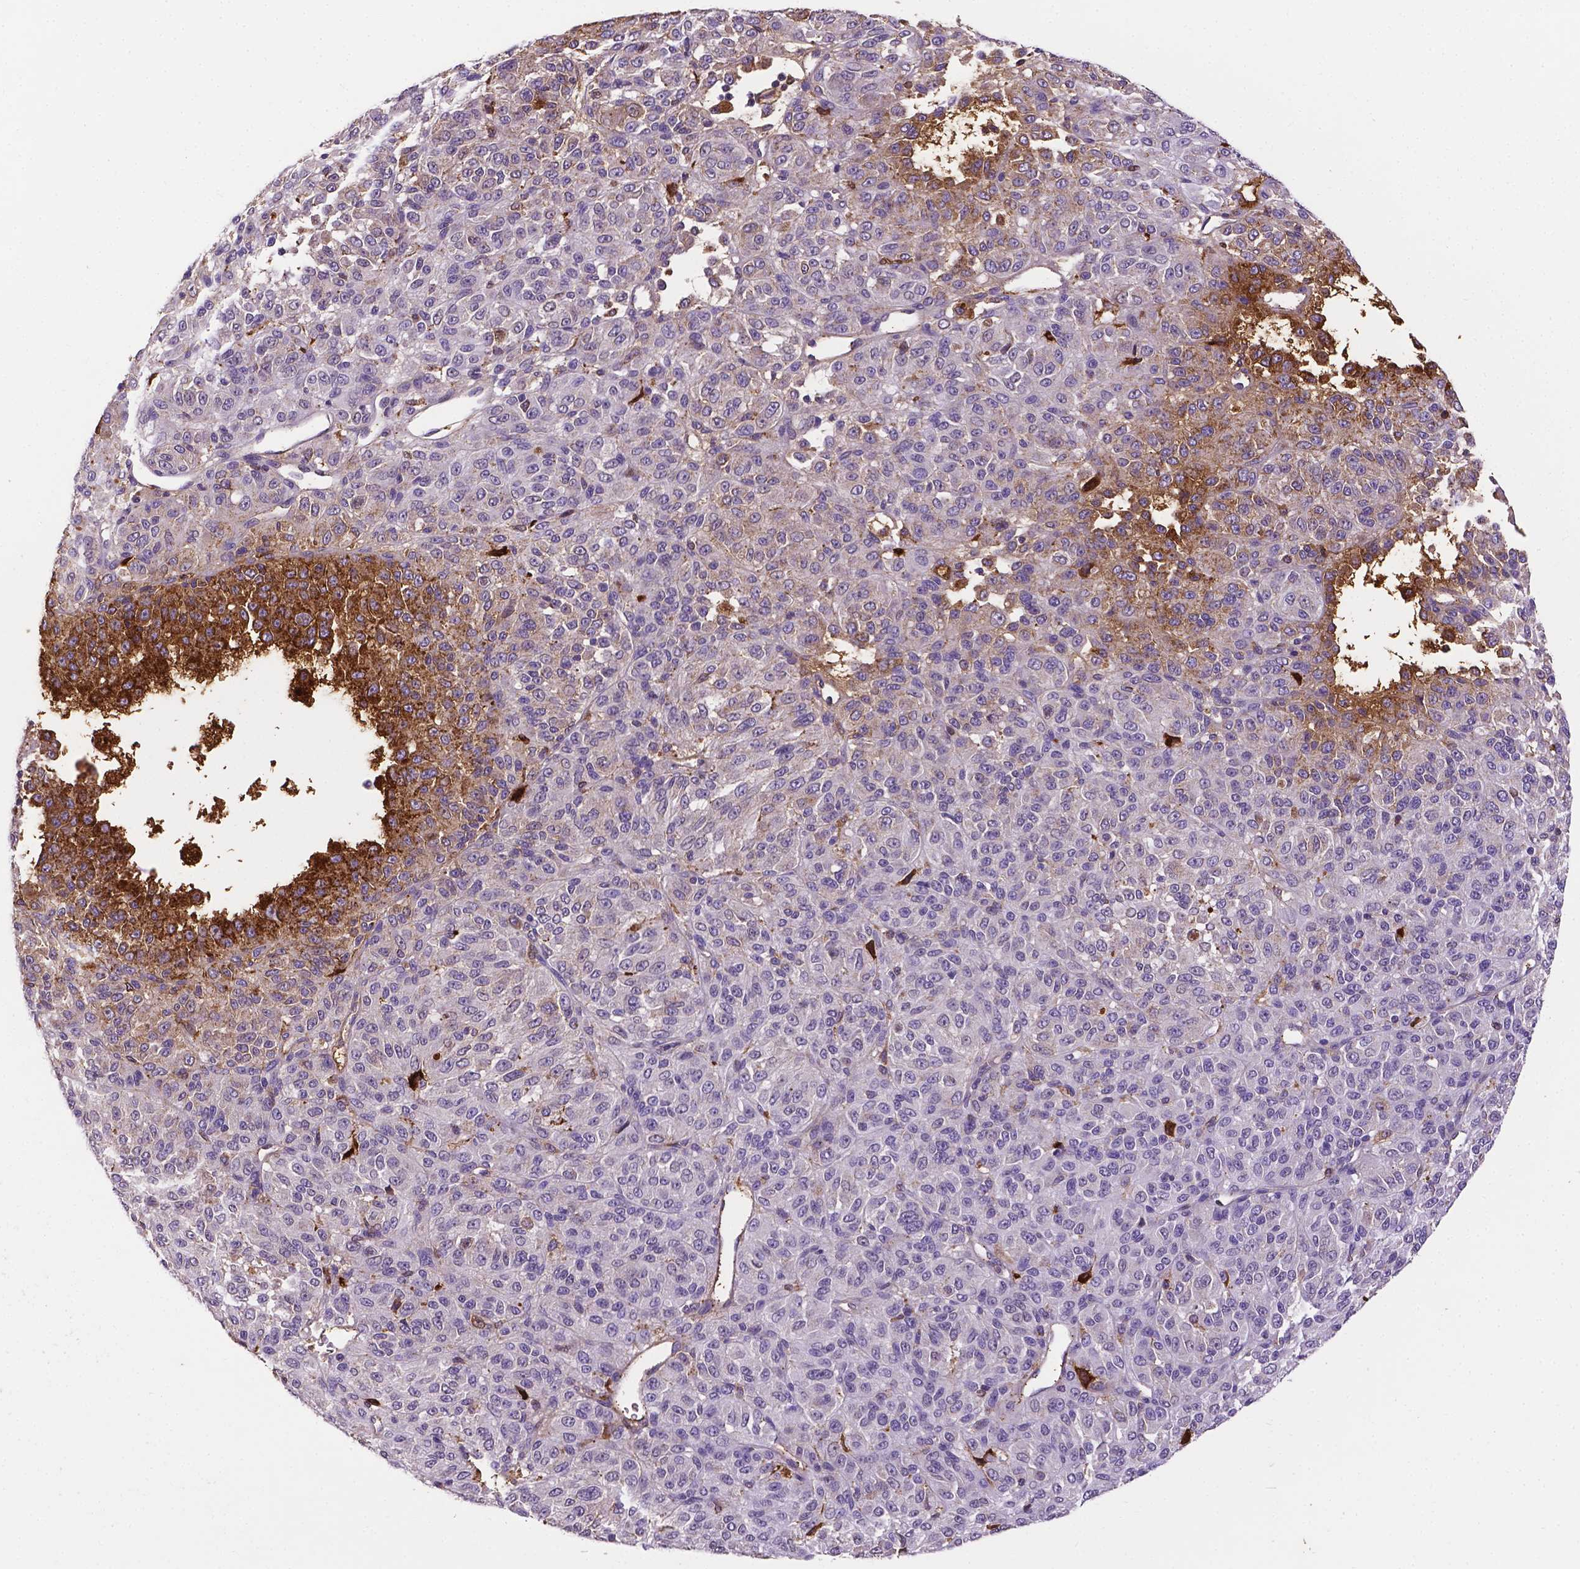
{"staining": {"intensity": "strong", "quantity": "<25%", "location": "cytoplasmic/membranous"}, "tissue": "melanoma", "cell_type": "Tumor cells", "image_type": "cancer", "snomed": [{"axis": "morphology", "description": "Malignant melanoma, Metastatic site"}, {"axis": "topography", "description": "Brain"}], "caption": "Malignant melanoma (metastatic site) stained for a protein demonstrates strong cytoplasmic/membranous positivity in tumor cells.", "gene": "APOE", "patient": {"sex": "female", "age": 56}}